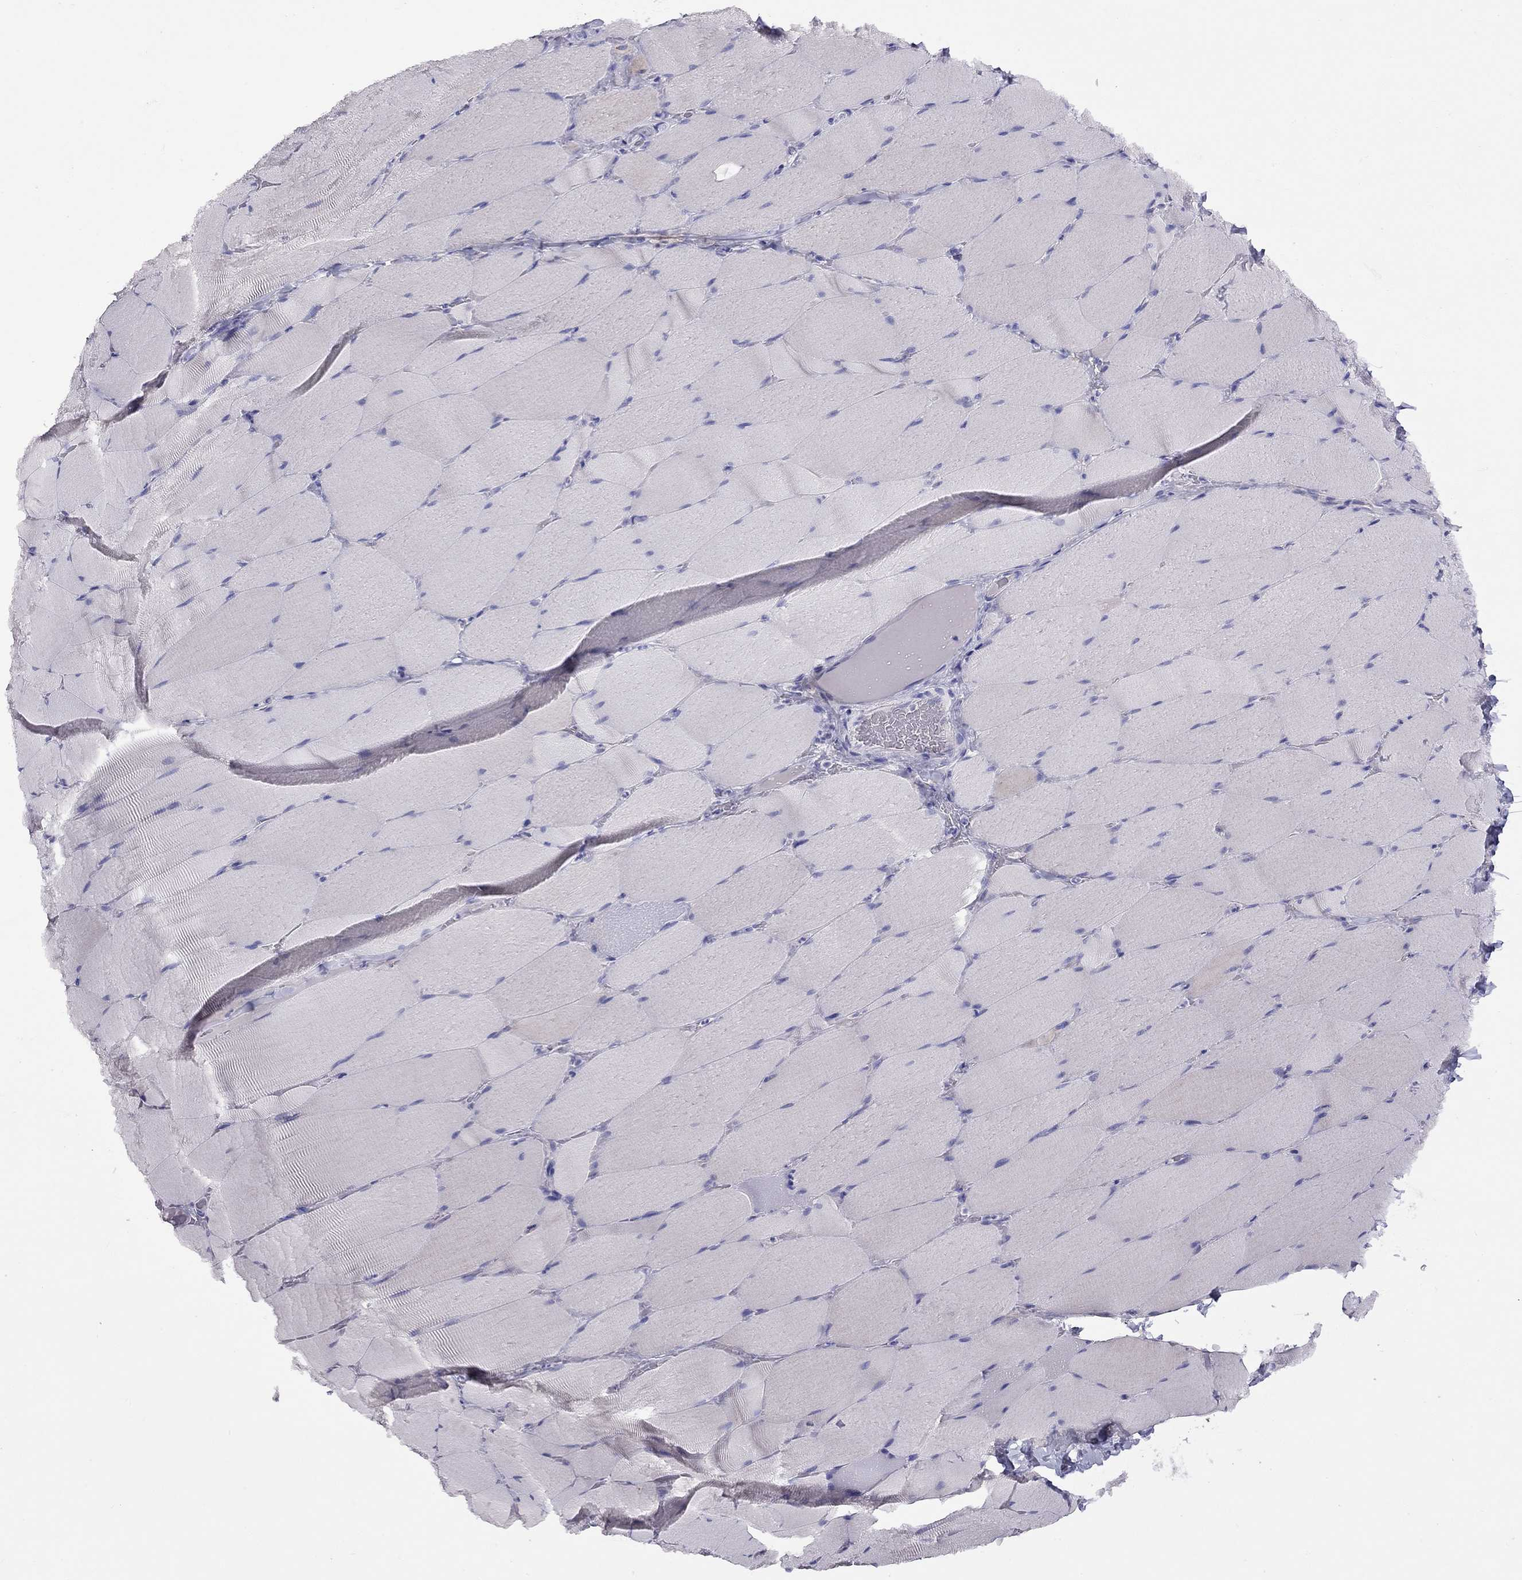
{"staining": {"intensity": "negative", "quantity": "none", "location": "none"}, "tissue": "skeletal muscle", "cell_type": "Myocytes", "image_type": "normal", "snomed": [{"axis": "morphology", "description": "Normal tissue, NOS"}, {"axis": "topography", "description": "Skeletal muscle"}], "caption": "Myocytes show no significant expression in benign skeletal muscle.", "gene": "CPNE4", "patient": {"sex": "male", "age": 56}}